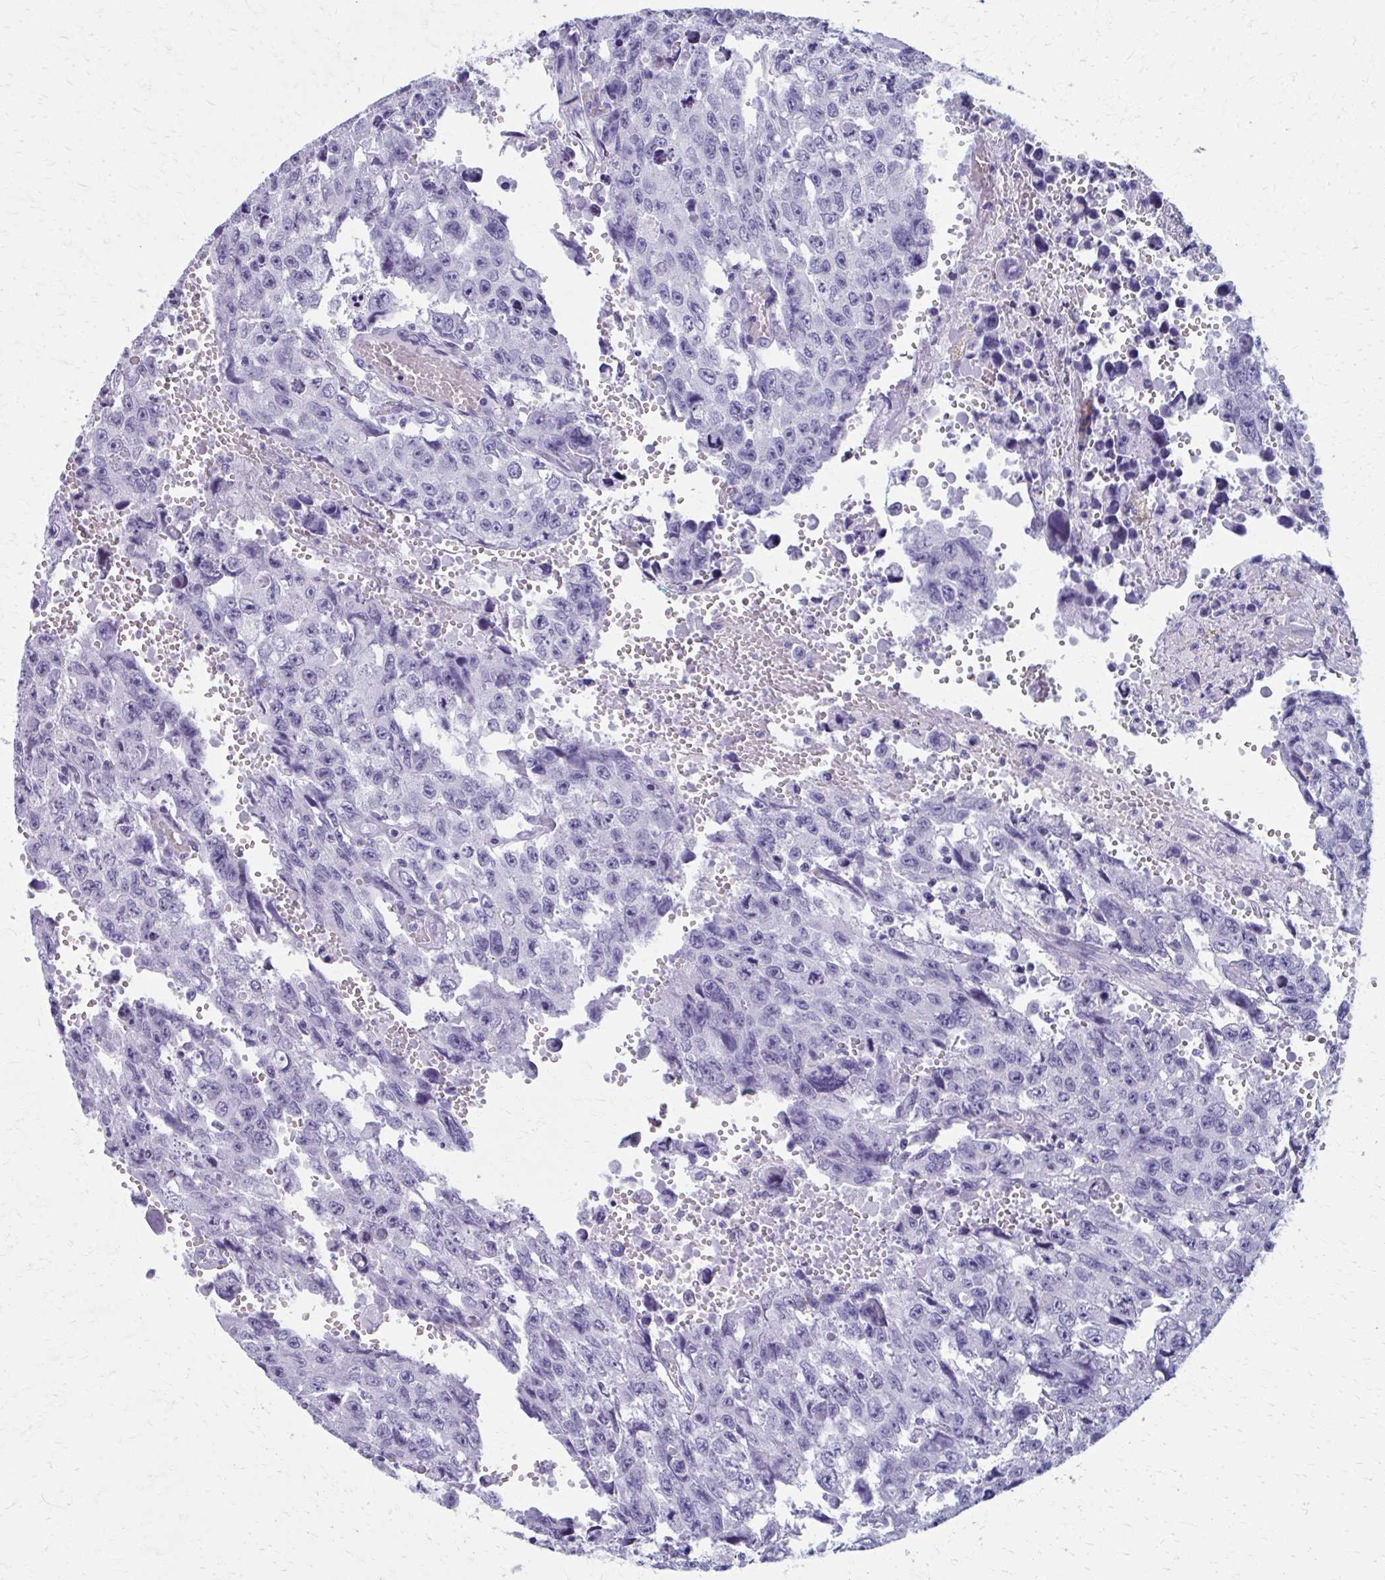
{"staining": {"intensity": "negative", "quantity": "none", "location": "none"}, "tissue": "testis cancer", "cell_type": "Tumor cells", "image_type": "cancer", "snomed": [{"axis": "morphology", "description": "Seminoma, NOS"}, {"axis": "topography", "description": "Testis"}], "caption": "Tumor cells show no significant protein expression in testis seminoma.", "gene": "MPLKIP", "patient": {"sex": "male", "age": 26}}